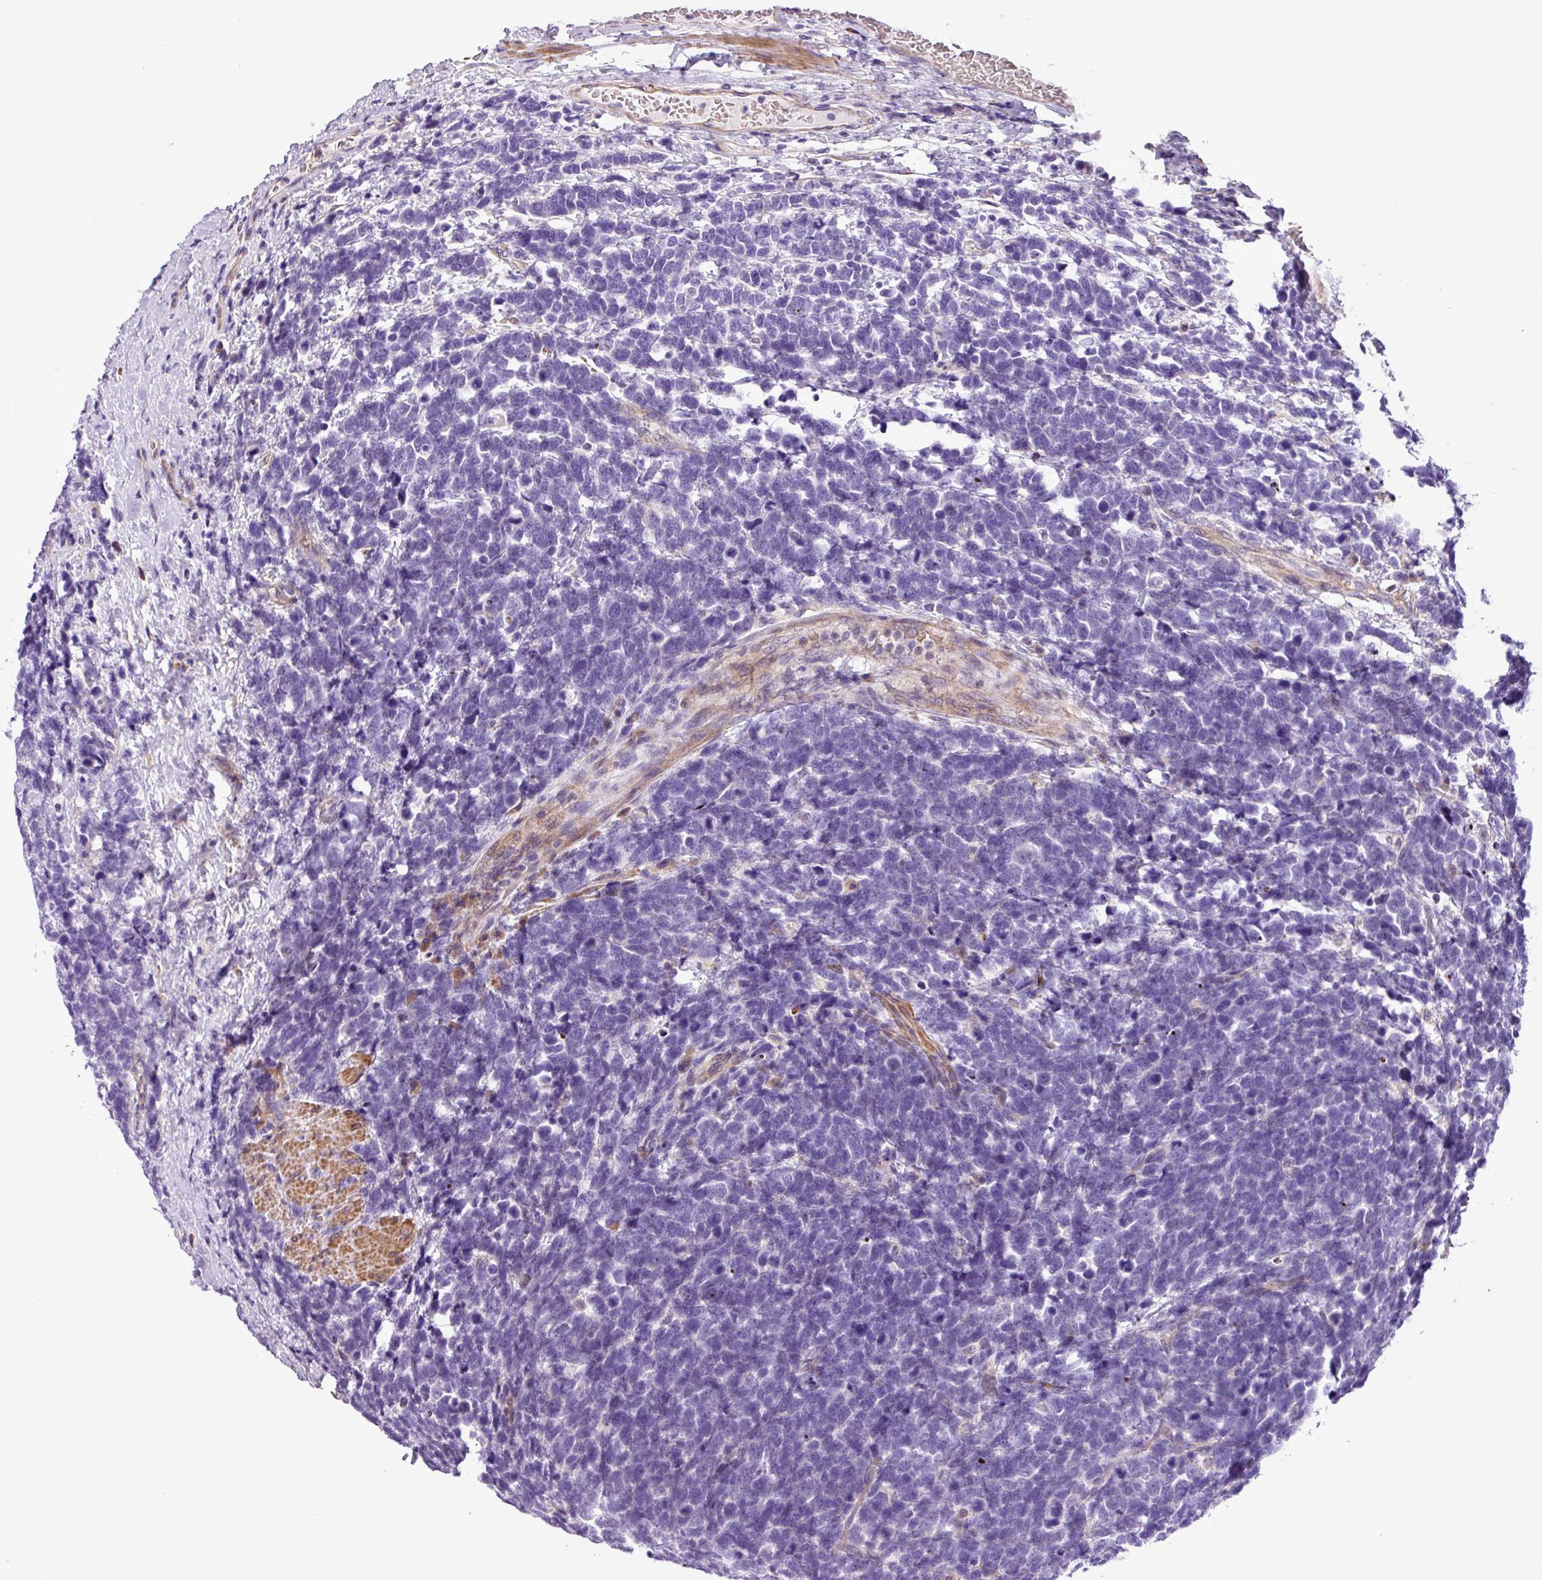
{"staining": {"intensity": "negative", "quantity": "none", "location": "none"}, "tissue": "urothelial cancer", "cell_type": "Tumor cells", "image_type": "cancer", "snomed": [{"axis": "morphology", "description": "Urothelial carcinoma, High grade"}, {"axis": "topography", "description": "Urinary bladder"}], "caption": "Urothelial carcinoma (high-grade) was stained to show a protein in brown. There is no significant expression in tumor cells.", "gene": "C11orf91", "patient": {"sex": "female", "age": 82}}